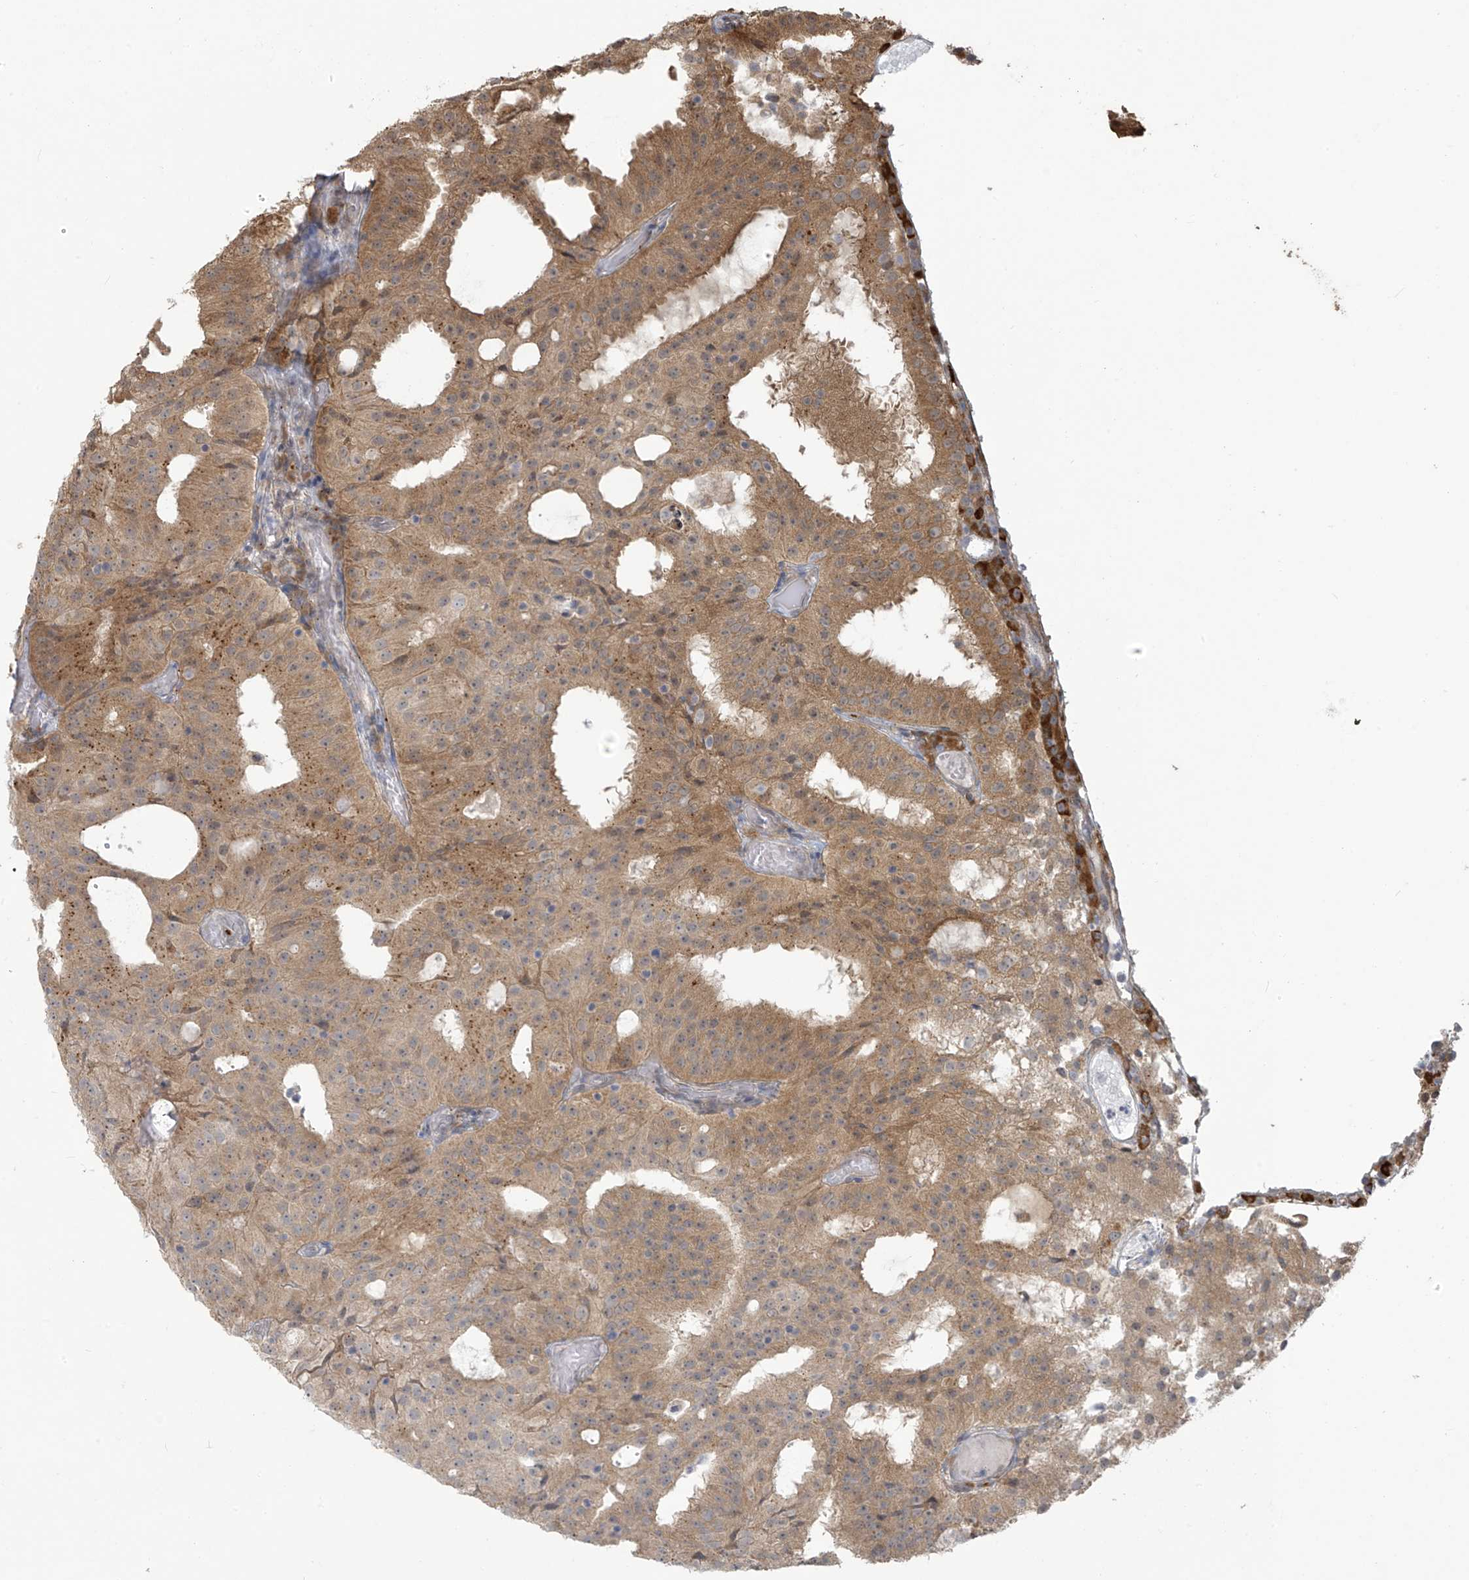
{"staining": {"intensity": "moderate", "quantity": ">75%", "location": "cytoplasmic/membranous"}, "tissue": "prostate cancer", "cell_type": "Tumor cells", "image_type": "cancer", "snomed": [{"axis": "morphology", "description": "Adenocarcinoma, Medium grade"}, {"axis": "topography", "description": "Prostate"}], "caption": "Prostate adenocarcinoma (medium-grade) stained with a brown dye shows moderate cytoplasmic/membranous positive staining in approximately >75% of tumor cells.", "gene": "PLEKHM3", "patient": {"sex": "male", "age": 88}}